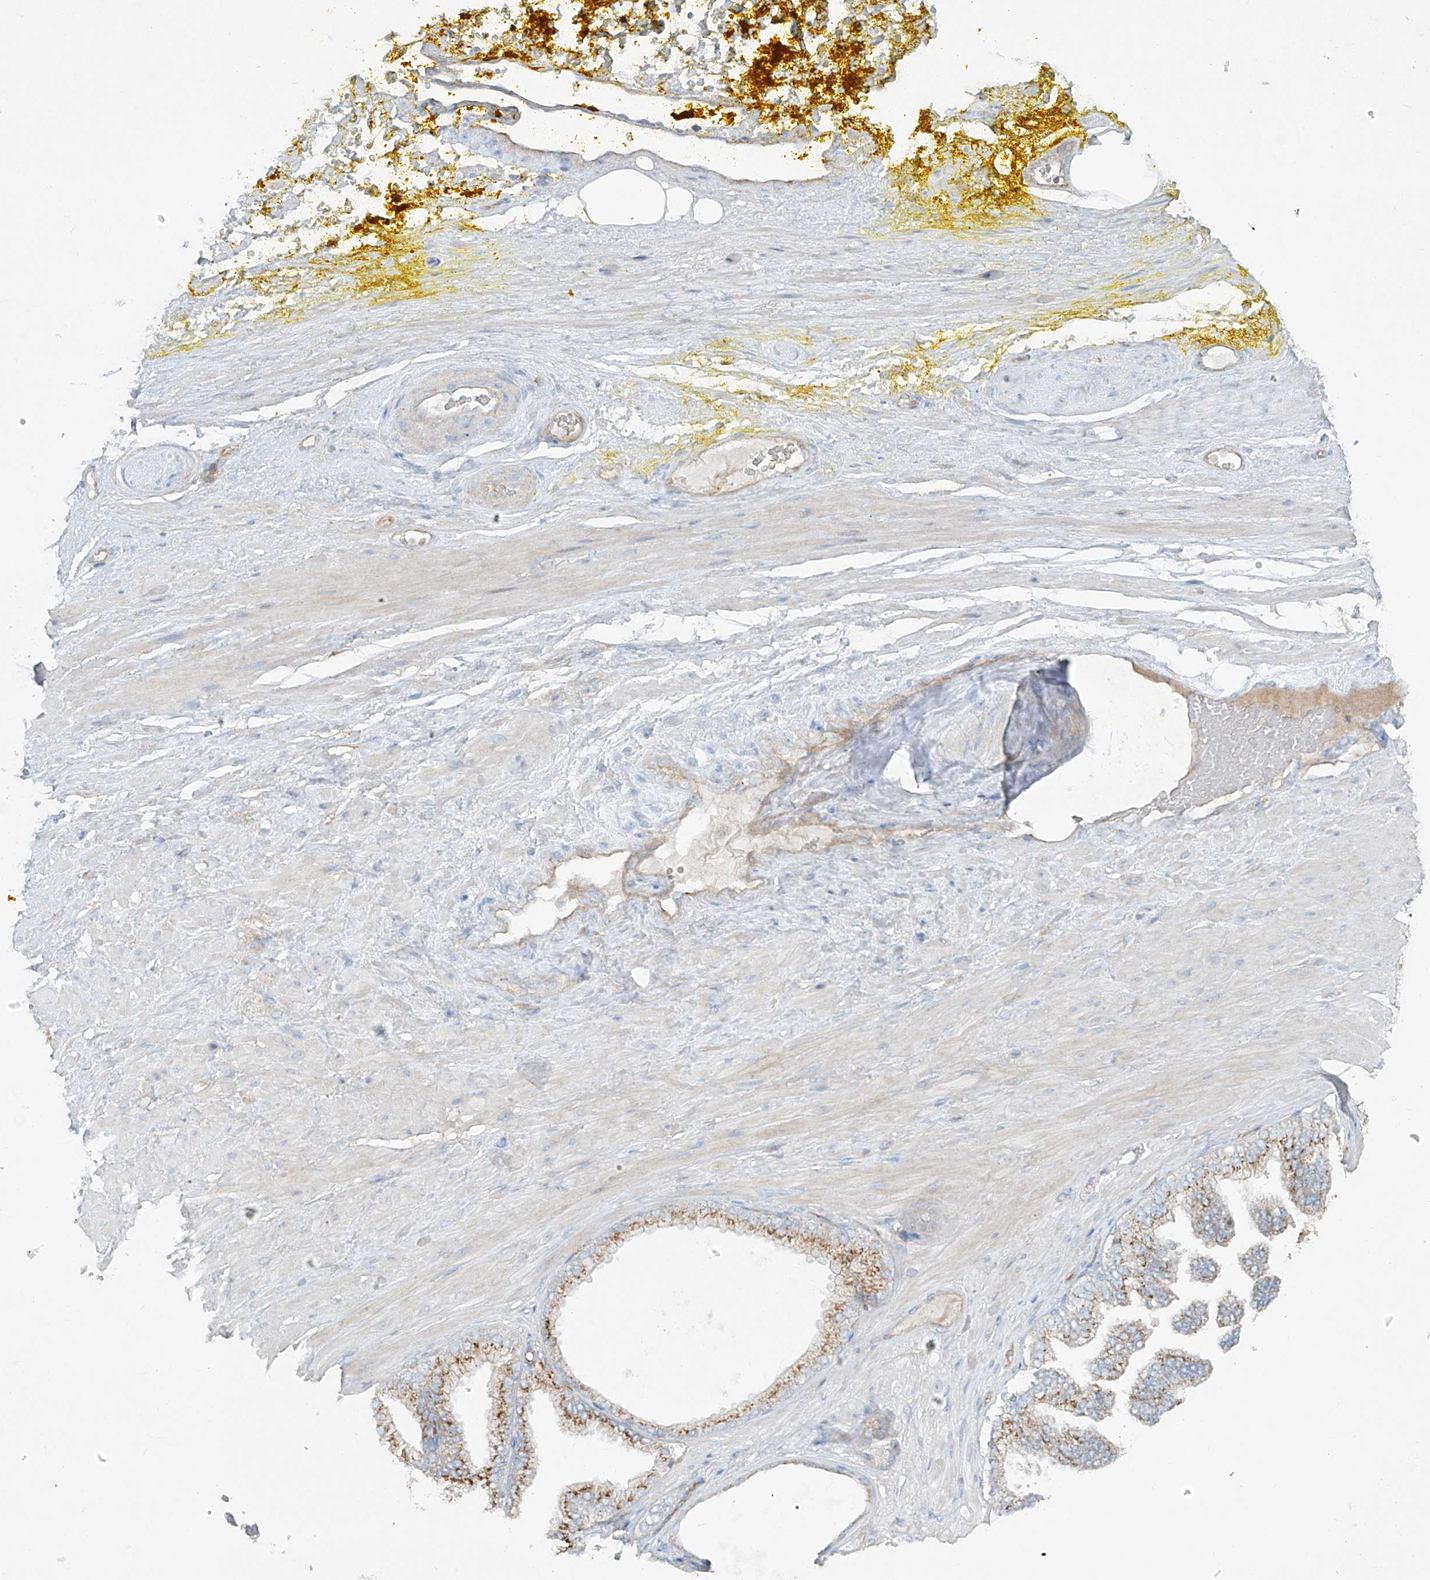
{"staining": {"intensity": "negative", "quantity": "none", "location": "none"}, "tissue": "adipose tissue", "cell_type": "Adipocytes", "image_type": "normal", "snomed": [{"axis": "morphology", "description": "Normal tissue, NOS"}, {"axis": "morphology", "description": "Adenocarcinoma, Low grade"}, {"axis": "topography", "description": "Prostate"}, {"axis": "topography", "description": "Peripheral nerve tissue"}], "caption": "High magnification brightfield microscopy of normal adipose tissue stained with DAB (brown) and counterstained with hematoxylin (blue): adipocytes show no significant expression.", "gene": "VAMP5", "patient": {"sex": "male", "age": 63}}